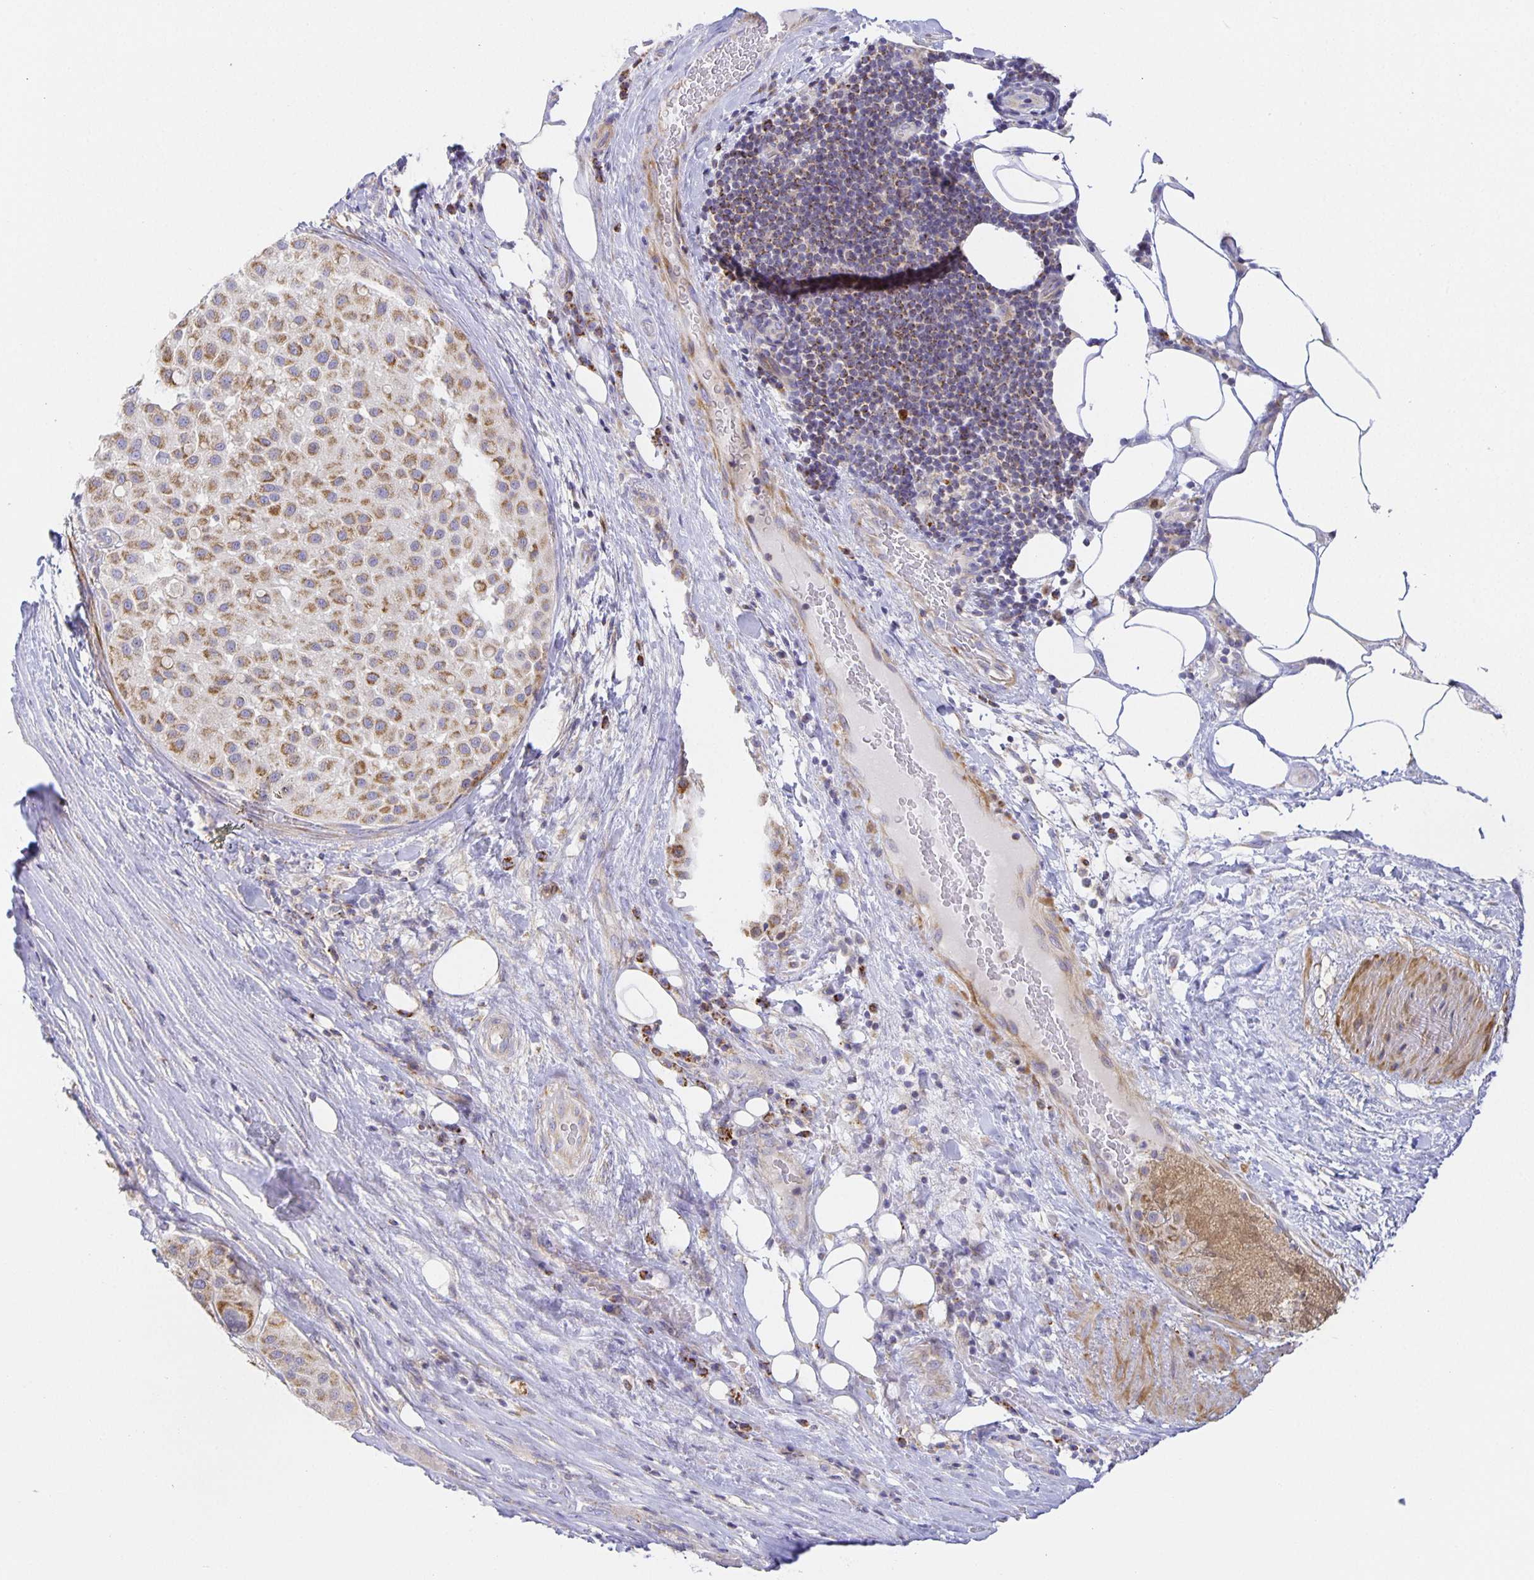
{"staining": {"intensity": "moderate", "quantity": ">75%", "location": "cytoplasmic/membranous"}, "tissue": "melanoma", "cell_type": "Tumor cells", "image_type": "cancer", "snomed": [{"axis": "morphology", "description": "Malignant melanoma, Metastatic site"}, {"axis": "topography", "description": "Smooth muscle"}], "caption": "Melanoma was stained to show a protein in brown. There is medium levels of moderate cytoplasmic/membranous expression in about >75% of tumor cells. (brown staining indicates protein expression, while blue staining denotes nuclei).", "gene": "FLRT3", "patient": {"sex": "male", "age": 41}}